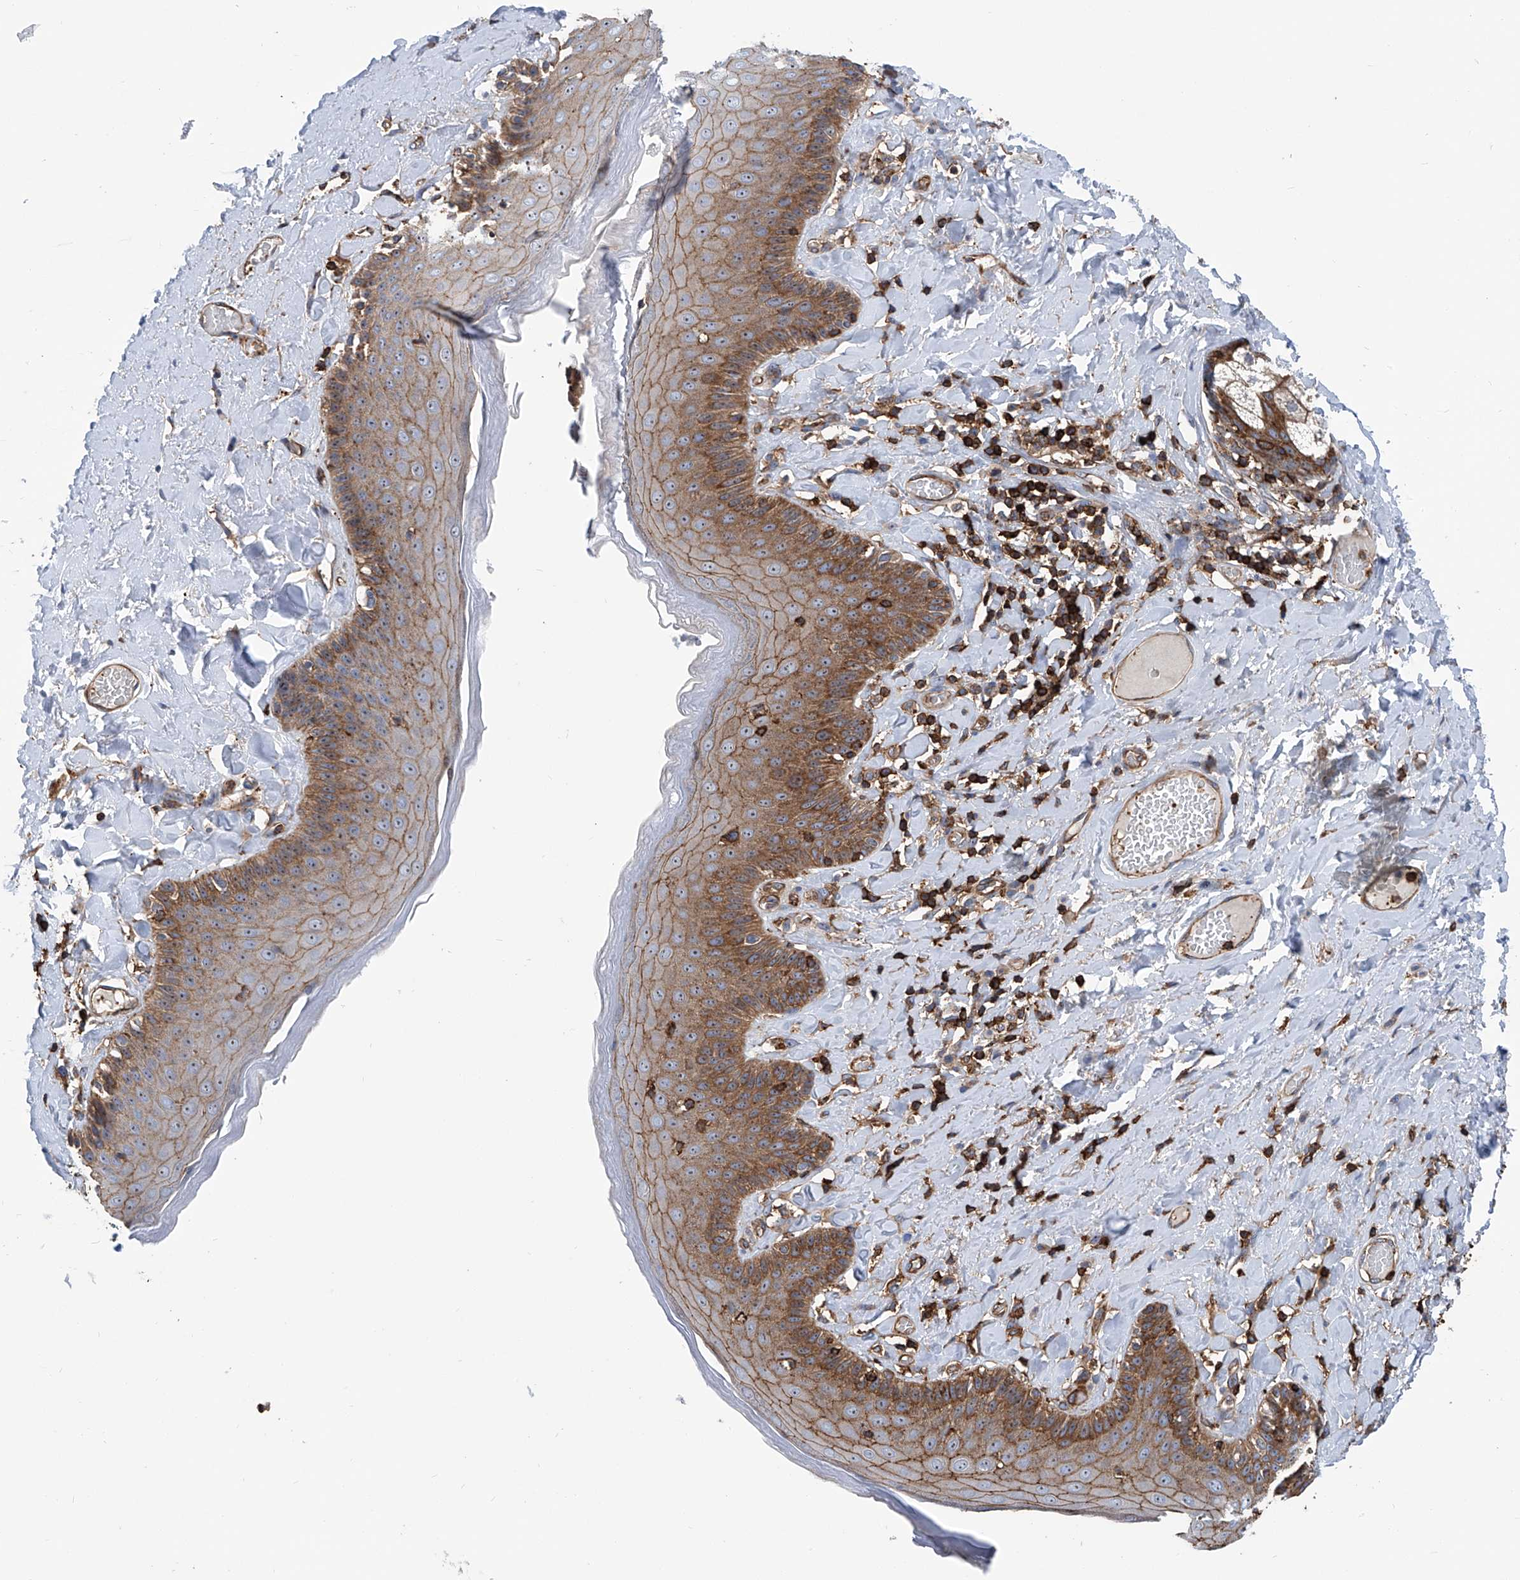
{"staining": {"intensity": "moderate", "quantity": ">75%", "location": "cytoplasmic/membranous,nuclear"}, "tissue": "skin", "cell_type": "Epidermal cells", "image_type": "normal", "snomed": [{"axis": "morphology", "description": "Normal tissue, NOS"}, {"axis": "topography", "description": "Anal"}], "caption": "A micrograph of skin stained for a protein reveals moderate cytoplasmic/membranous,nuclear brown staining in epidermal cells.", "gene": "ZNF484", "patient": {"sex": "male", "age": 69}}